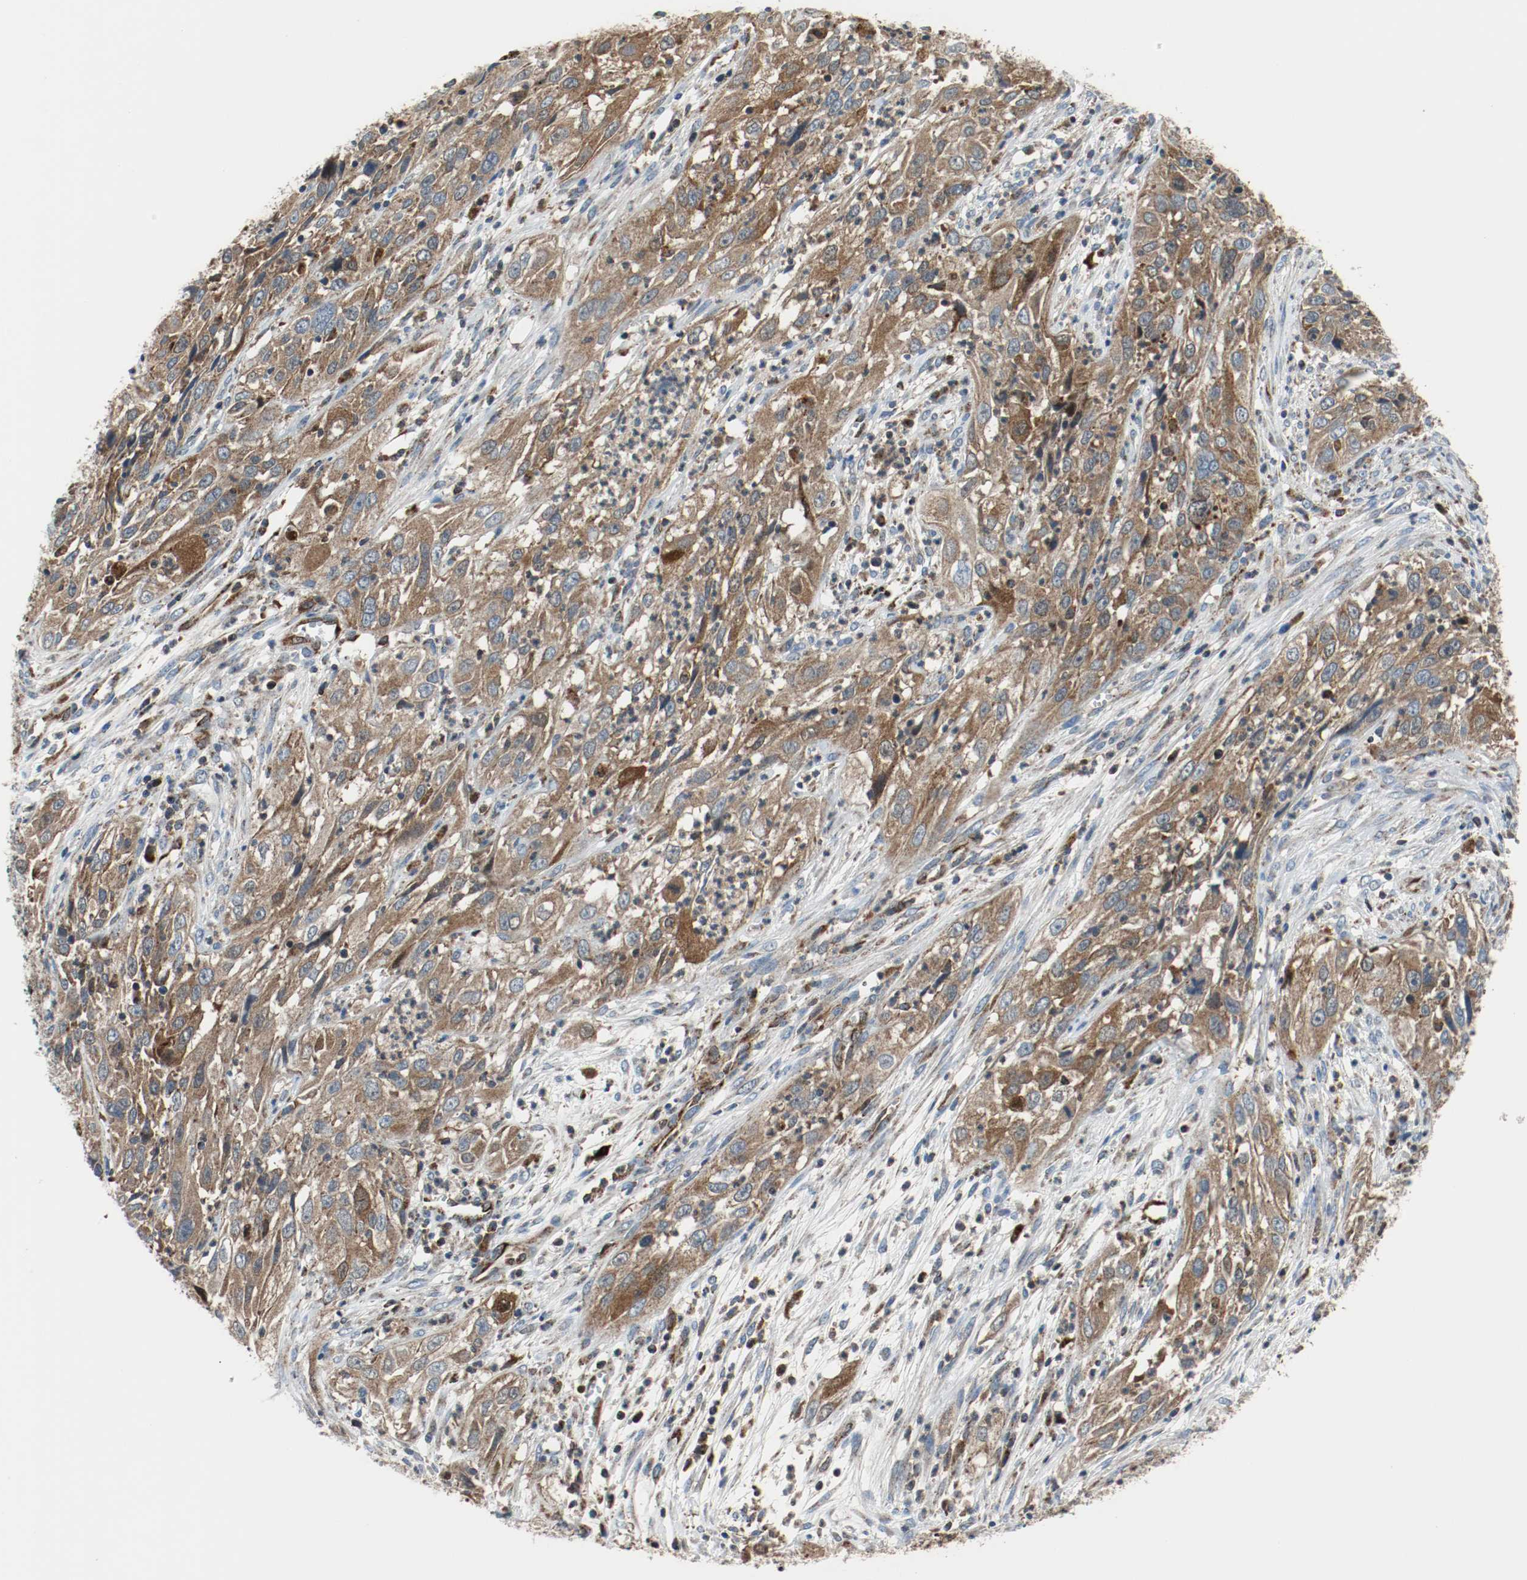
{"staining": {"intensity": "moderate", "quantity": ">75%", "location": "cytoplasmic/membranous"}, "tissue": "cervical cancer", "cell_type": "Tumor cells", "image_type": "cancer", "snomed": [{"axis": "morphology", "description": "Squamous cell carcinoma, NOS"}, {"axis": "topography", "description": "Cervix"}], "caption": "Immunohistochemistry (DAB) staining of cervical cancer (squamous cell carcinoma) demonstrates moderate cytoplasmic/membranous protein expression in about >75% of tumor cells.", "gene": "TXNRD1", "patient": {"sex": "female", "age": 32}}